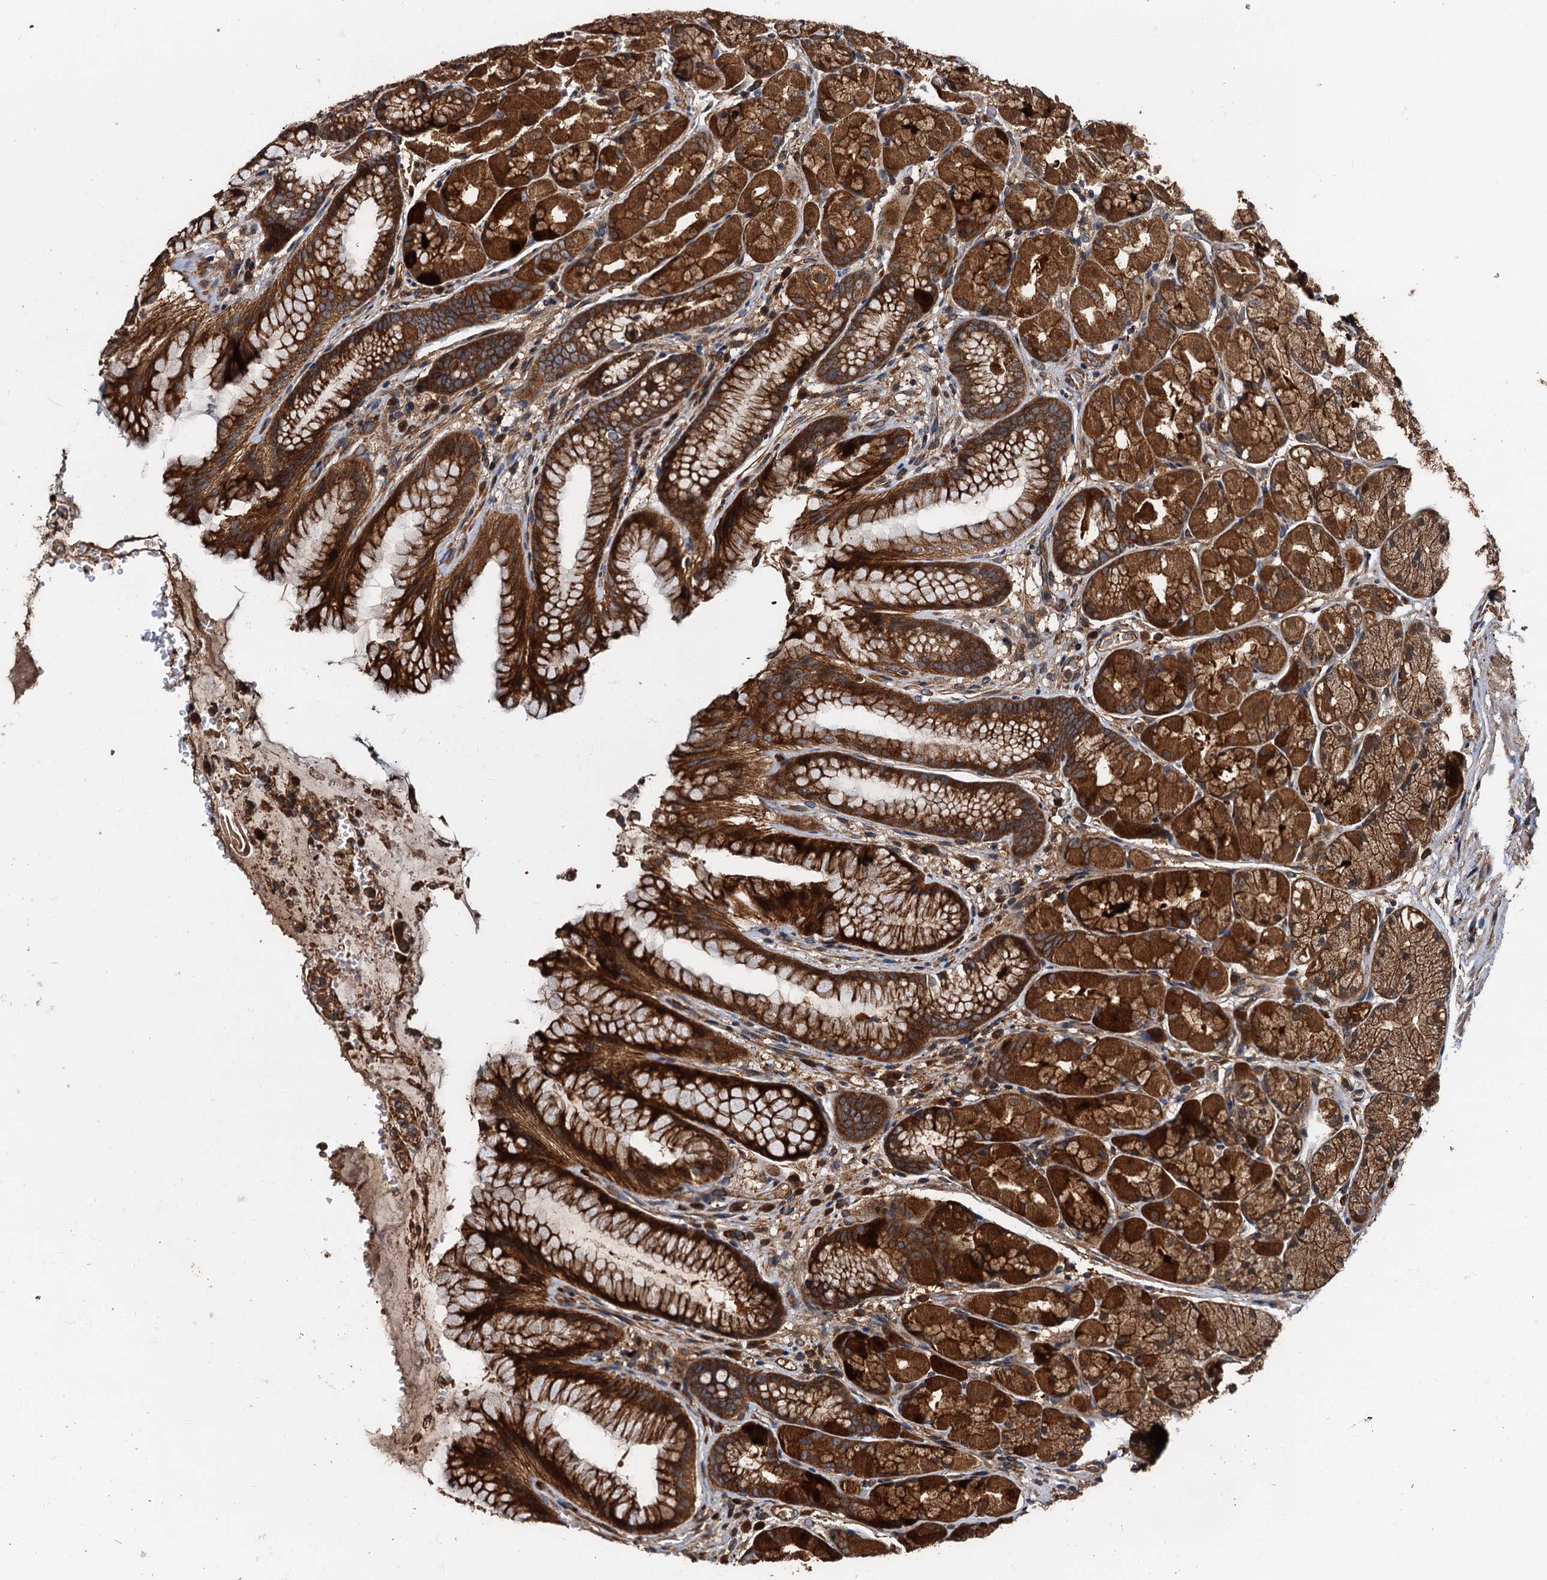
{"staining": {"intensity": "strong", "quantity": ">75%", "location": "cytoplasmic/membranous,nuclear"}, "tissue": "stomach", "cell_type": "Glandular cells", "image_type": "normal", "snomed": [{"axis": "morphology", "description": "Normal tissue, NOS"}, {"axis": "topography", "description": "Stomach"}], "caption": "Immunohistochemistry of unremarkable stomach shows high levels of strong cytoplasmic/membranous,nuclear positivity in about >75% of glandular cells.", "gene": "PEX5", "patient": {"sex": "male", "age": 63}}